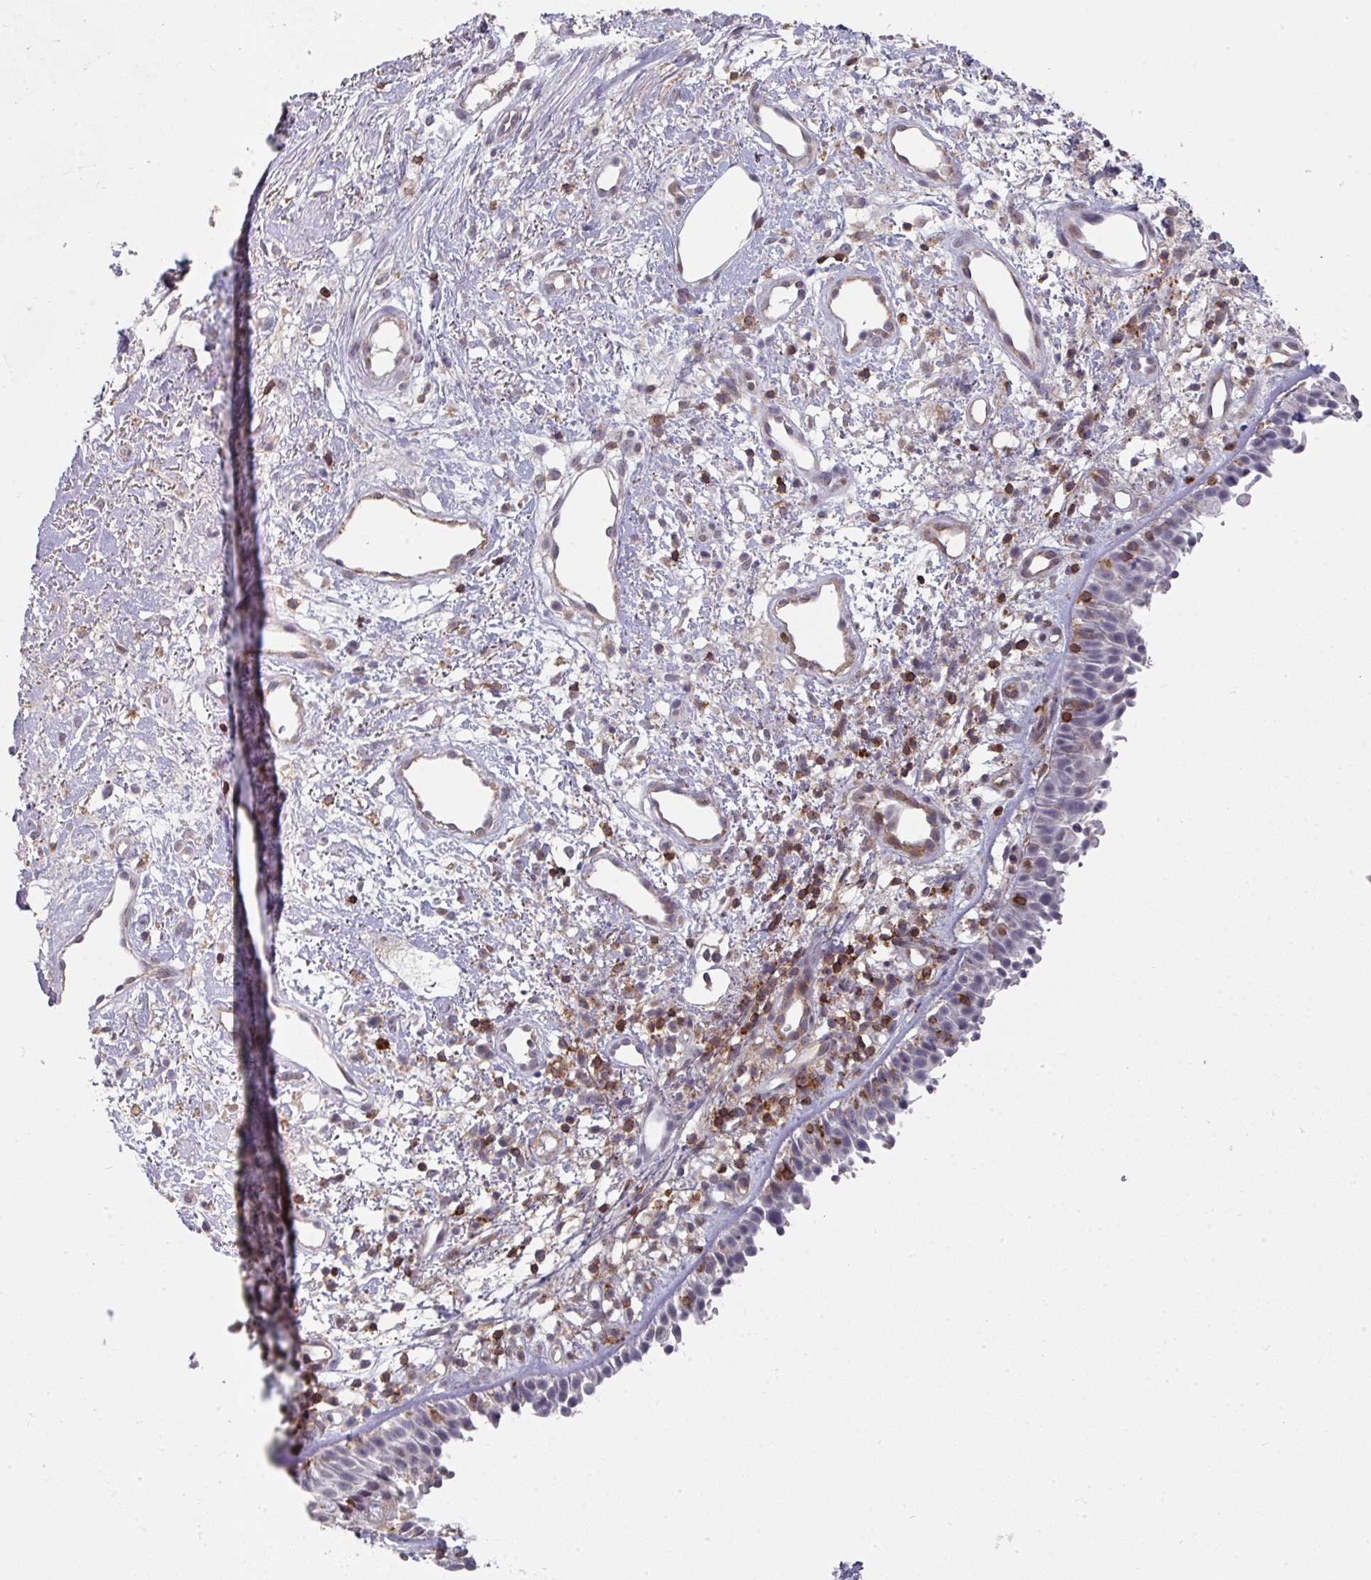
{"staining": {"intensity": "weak", "quantity": "<25%", "location": "nuclear"}, "tissue": "nasopharynx", "cell_type": "Respiratory epithelial cells", "image_type": "normal", "snomed": [{"axis": "morphology", "description": "Normal tissue, NOS"}, {"axis": "topography", "description": "Cartilage tissue"}, {"axis": "topography", "description": "Nasopharynx"}, {"axis": "topography", "description": "Thyroid gland"}], "caption": "Immunohistochemistry micrograph of unremarkable nasopharynx stained for a protein (brown), which displays no expression in respiratory epithelial cells.", "gene": "RASAL3", "patient": {"sex": "male", "age": 63}}